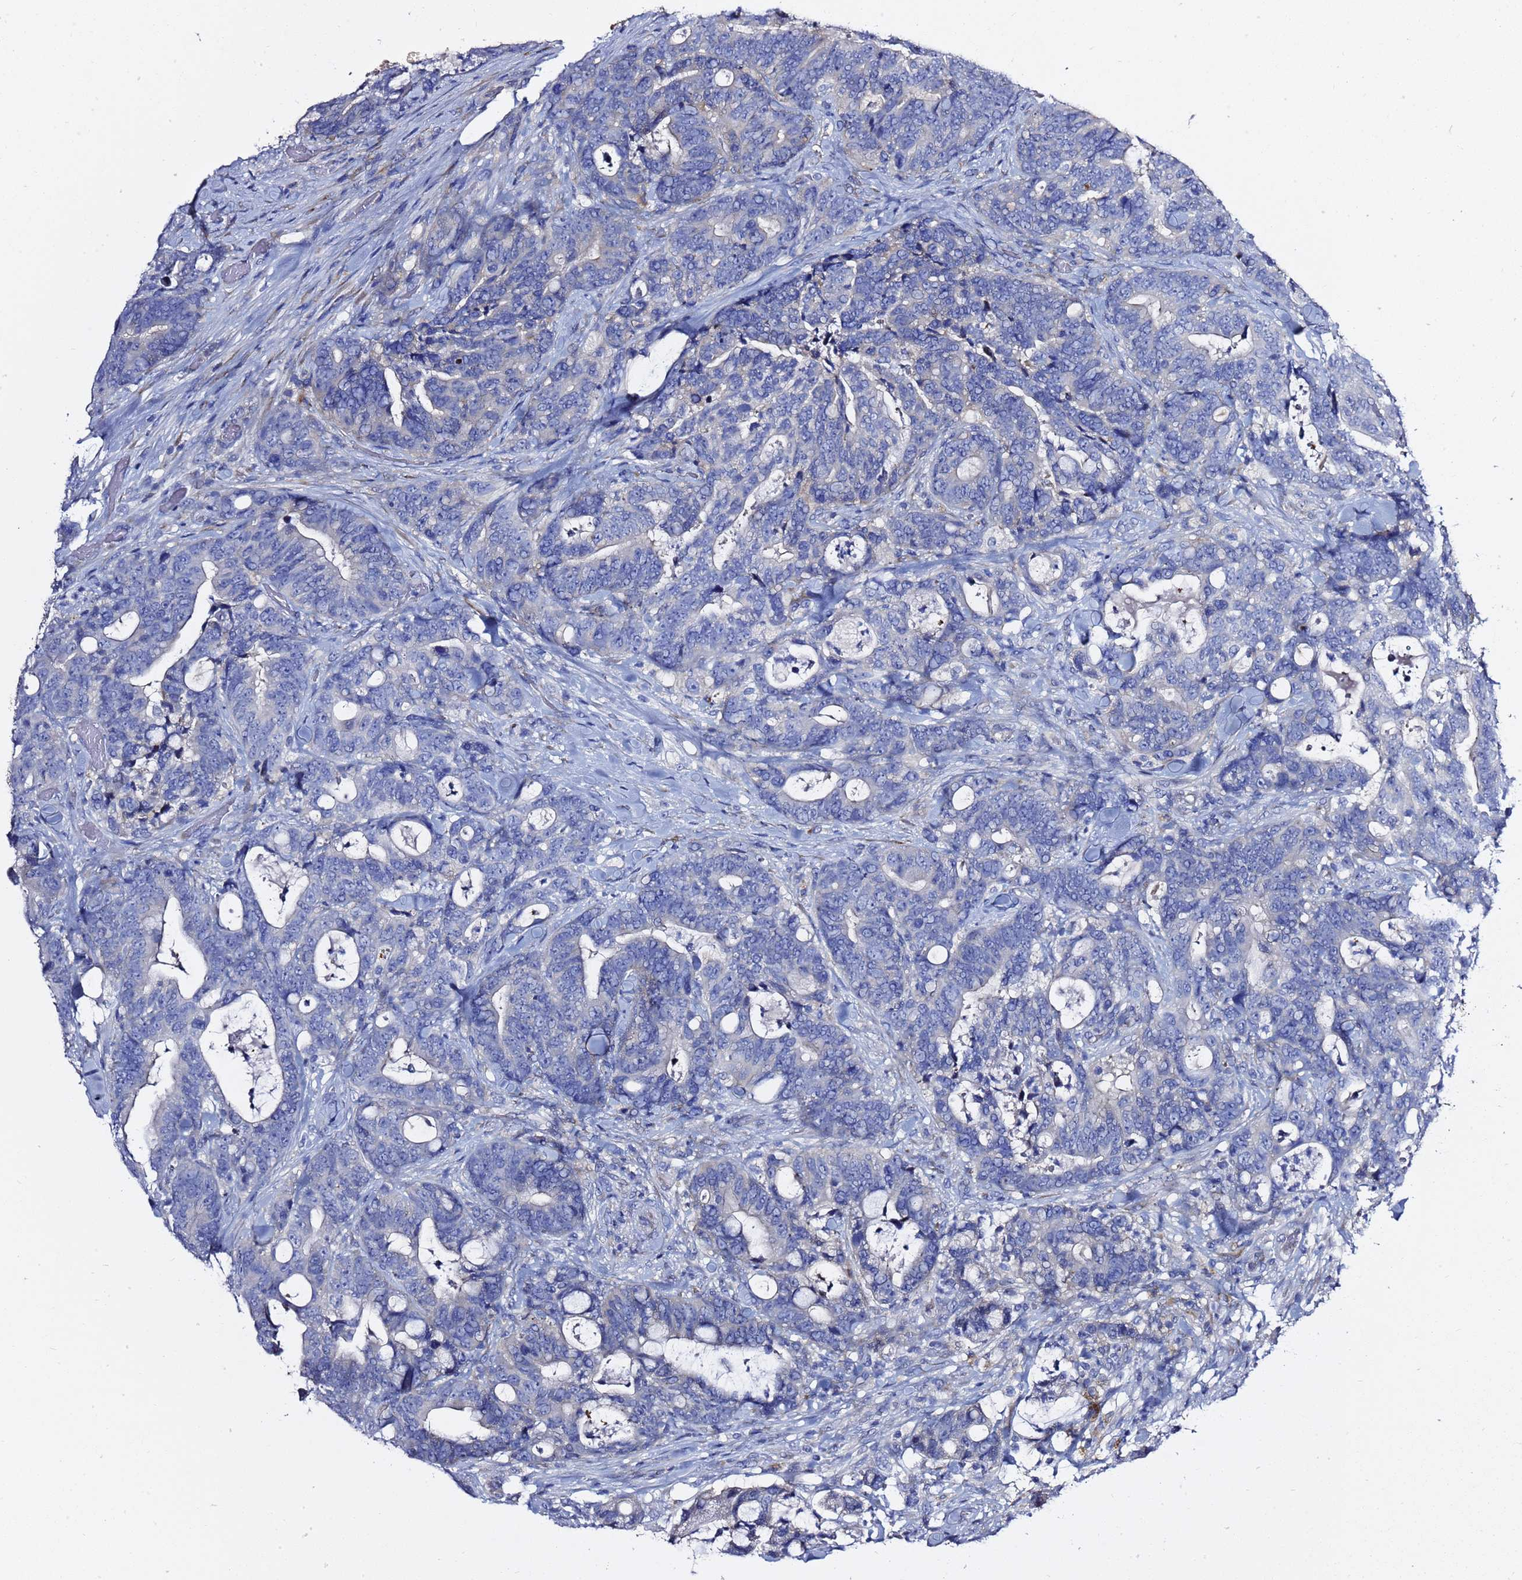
{"staining": {"intensity": "negative", "quantity": "none", "location": "none"}, "tissue": "colorectal cancer", "cell_type": "Tumor cells", "image_type": "cancer", "snomed": [{"axis": "morphology", "description": "Adenocarcinoma, NOS"}, {"axis": "topography", "description": "Colon"}], "caption": "Immunohistochemistry histopathology image of human colorectal cancer stained for a protein (brown), which shows no expression in tumor cells.", "gene": "NAT2", "patient": {"sex": "female", "age": 82}}